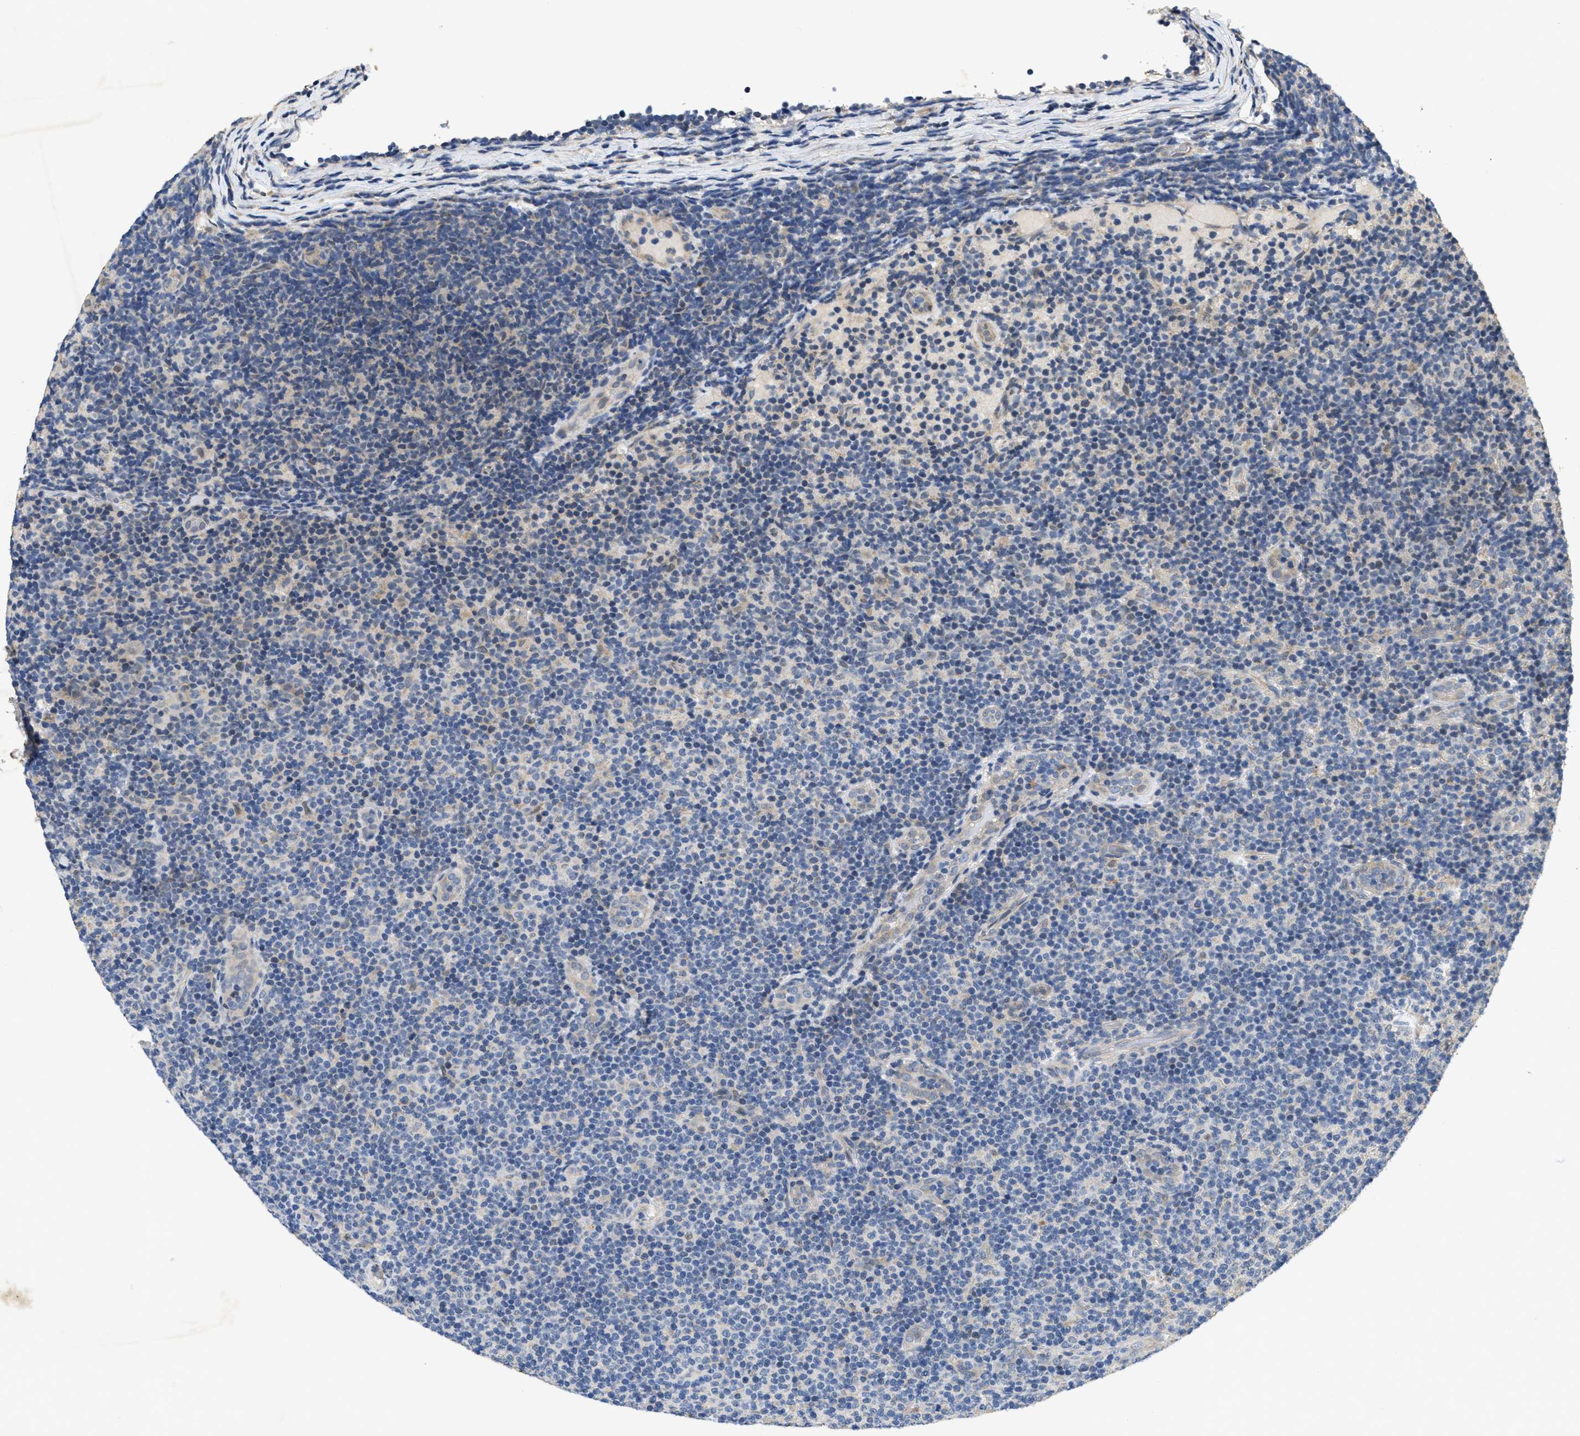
{"staining": {"intensity": "negative", "quantity": "none", "location": "none"}, "tissue": "lymphoma", "cell_type": "Tumor cells", "image_type": "cancer", "snomed": [{"axis": "morphology", "description": "Malignant lymphoma, non-Hodgkin's type, Low grade"}, {"axis": "topography", "description": "Lymph node"}], "caption": "Immunohistochemical staining of malignant lymphoma, non-Hodgkin's type (low-grade) displays no significant staining in tumor cells.", "gene": "PAPOLG", "patient": {"sex": "male", "age": 83}}